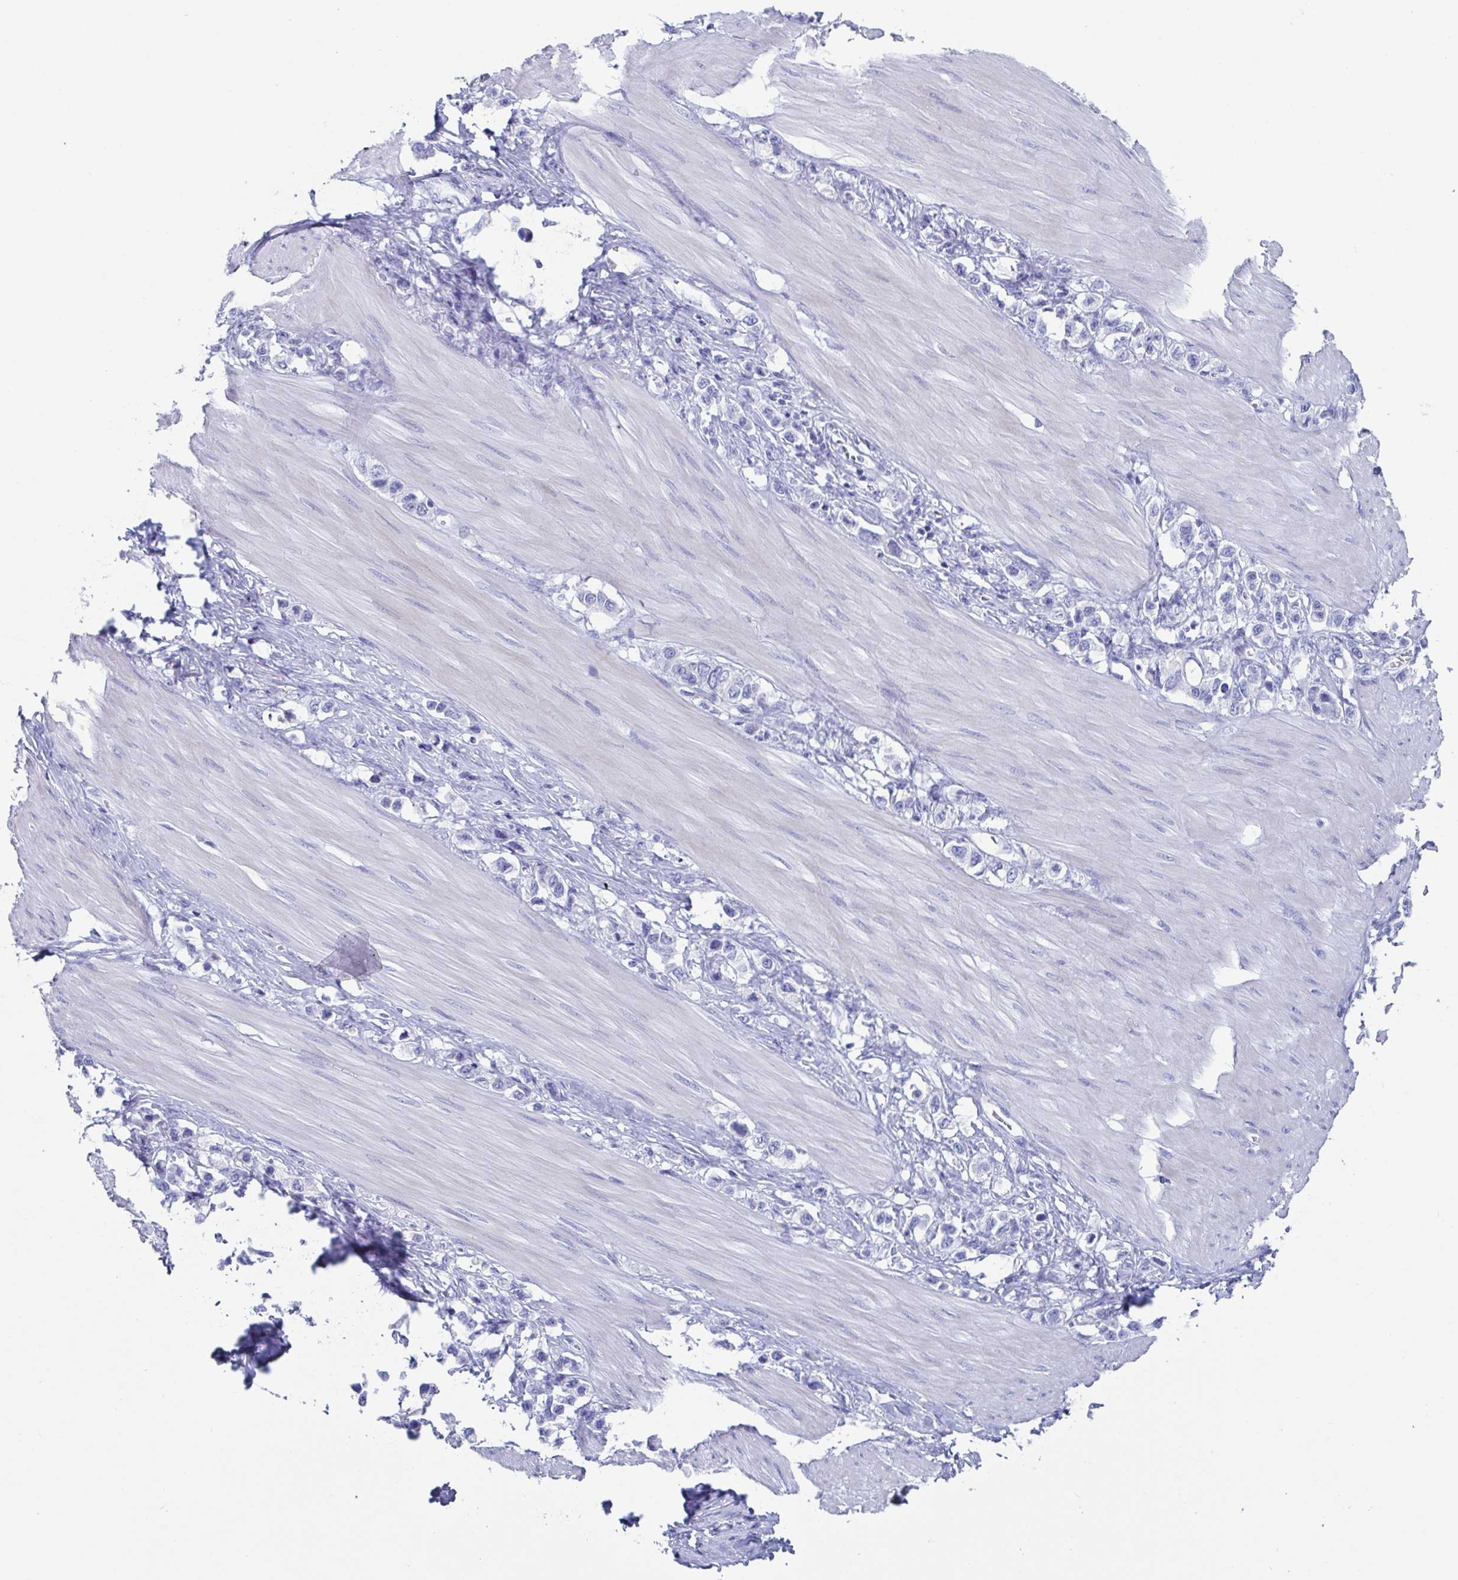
{"staining": {"intensity": "negative", "quantity": "none", "location": "none"}, "tissue": "stomach cancer", "cell_type": "Tumor cells", "image_type": "cancer", "snomed": [{"axis": "morphology", "description": "Adenocarcinoma, NOS"}, {"axis": "topography", "description": "Stomach"}], "caption": "Tumor cells are negative for protein expression in human adenocarcinoma (stomach).", "gene": "ZPBP", "patient": {"sex": "female", "age": 65}}